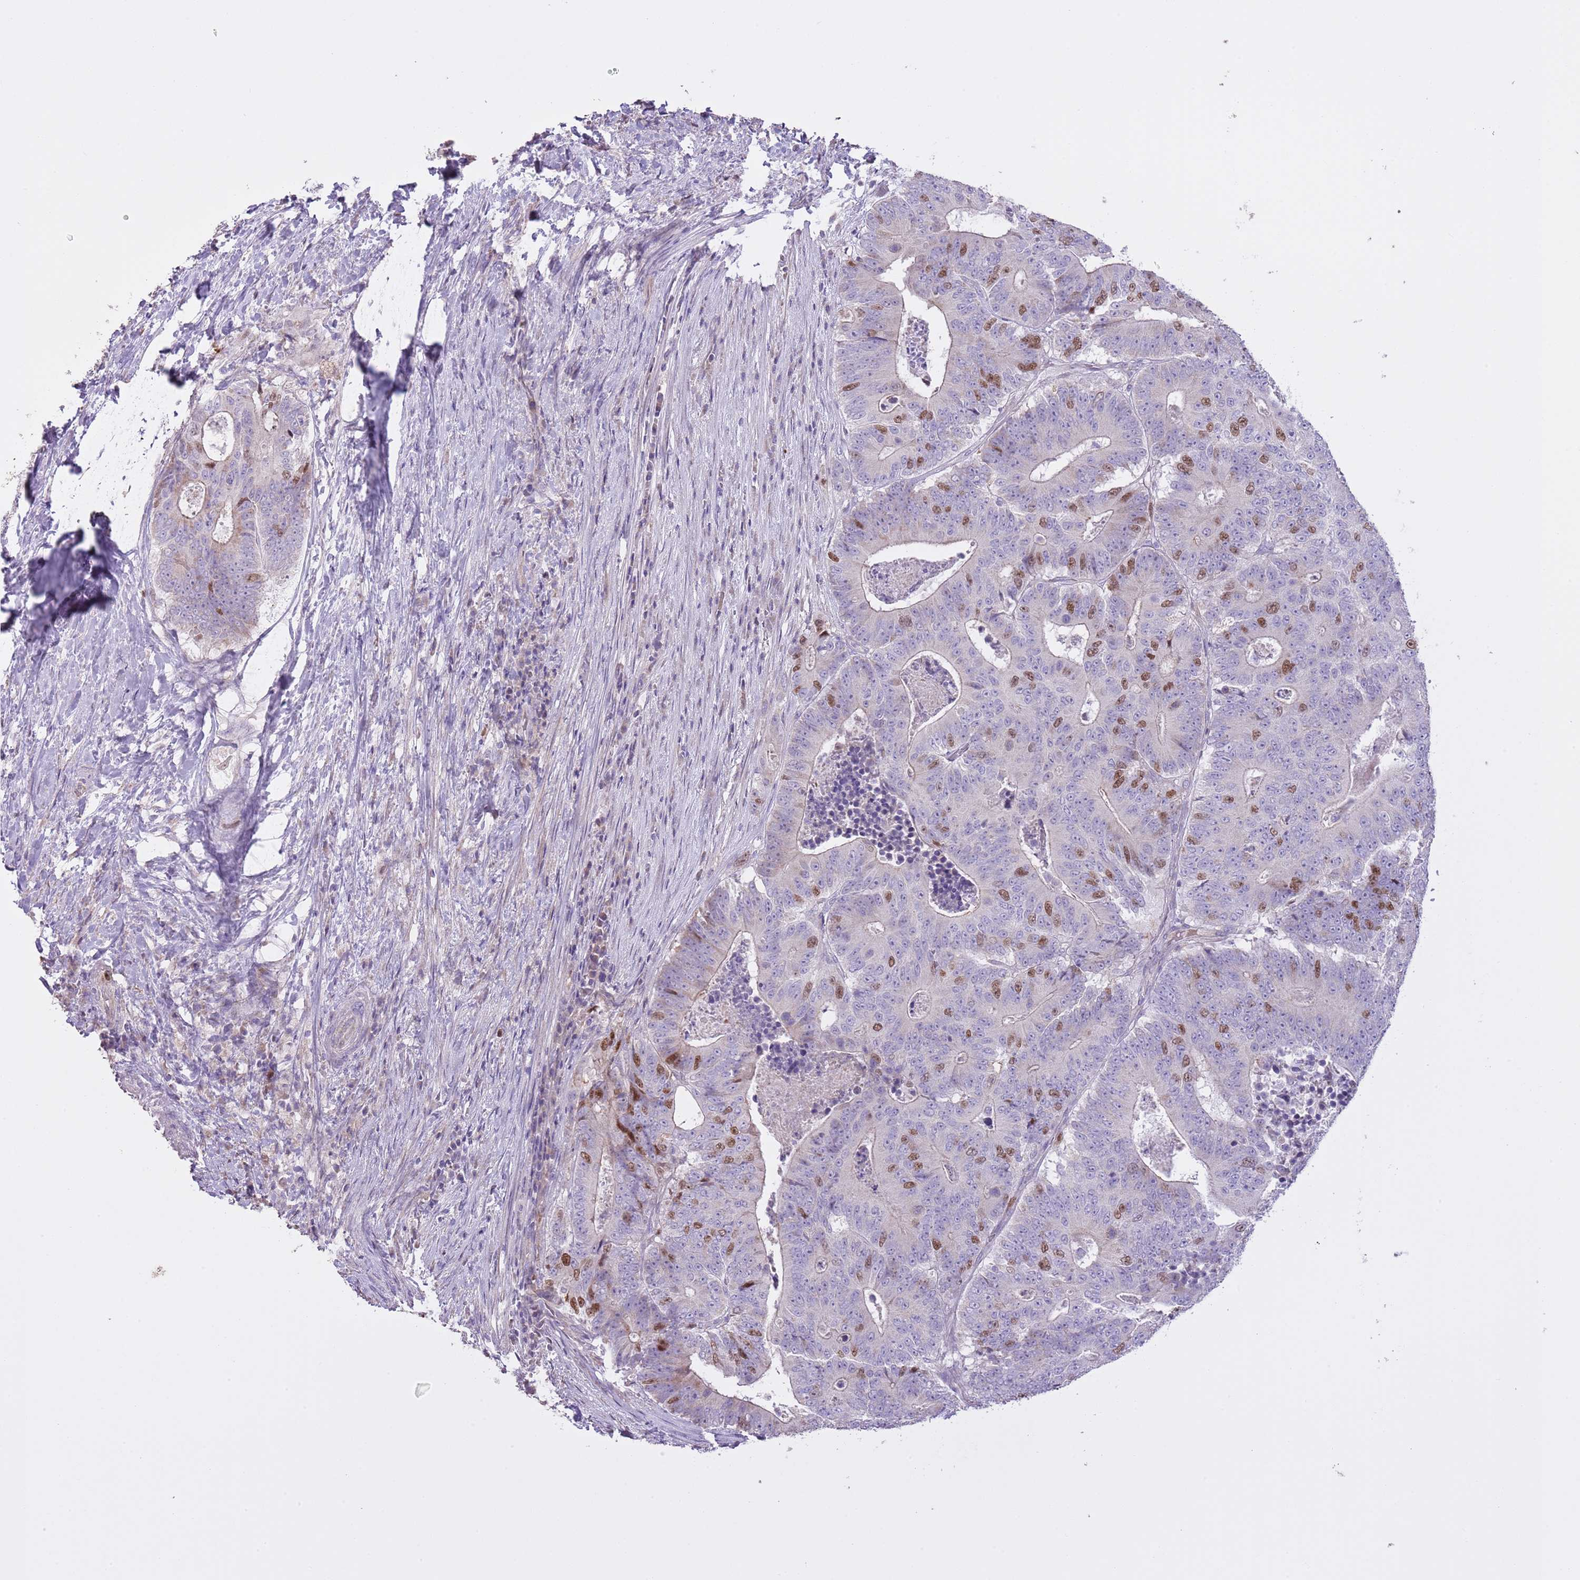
{"staining": {"intensity": "moderate", "quantity": "25%-75%", "location": "nuclear"}, "tissue": "colorectal cancer", "cell_type": "Tumor cells", "image_type": "cancer", "snomed": [{"axis": "morphology", "description": "Adenocarcinoma, NOS"}, {"axis": "topography", "description": "Colon"}], "caption": "Tumor cells exhibit medium levels of moderate nuclear expression in about 25%-75% of cells in human colorectal cancer (adenocarcinoma). Nuclei are stained in blue.", "gene": "GMNN", "patient": {"sex": "male", "age": 83}}